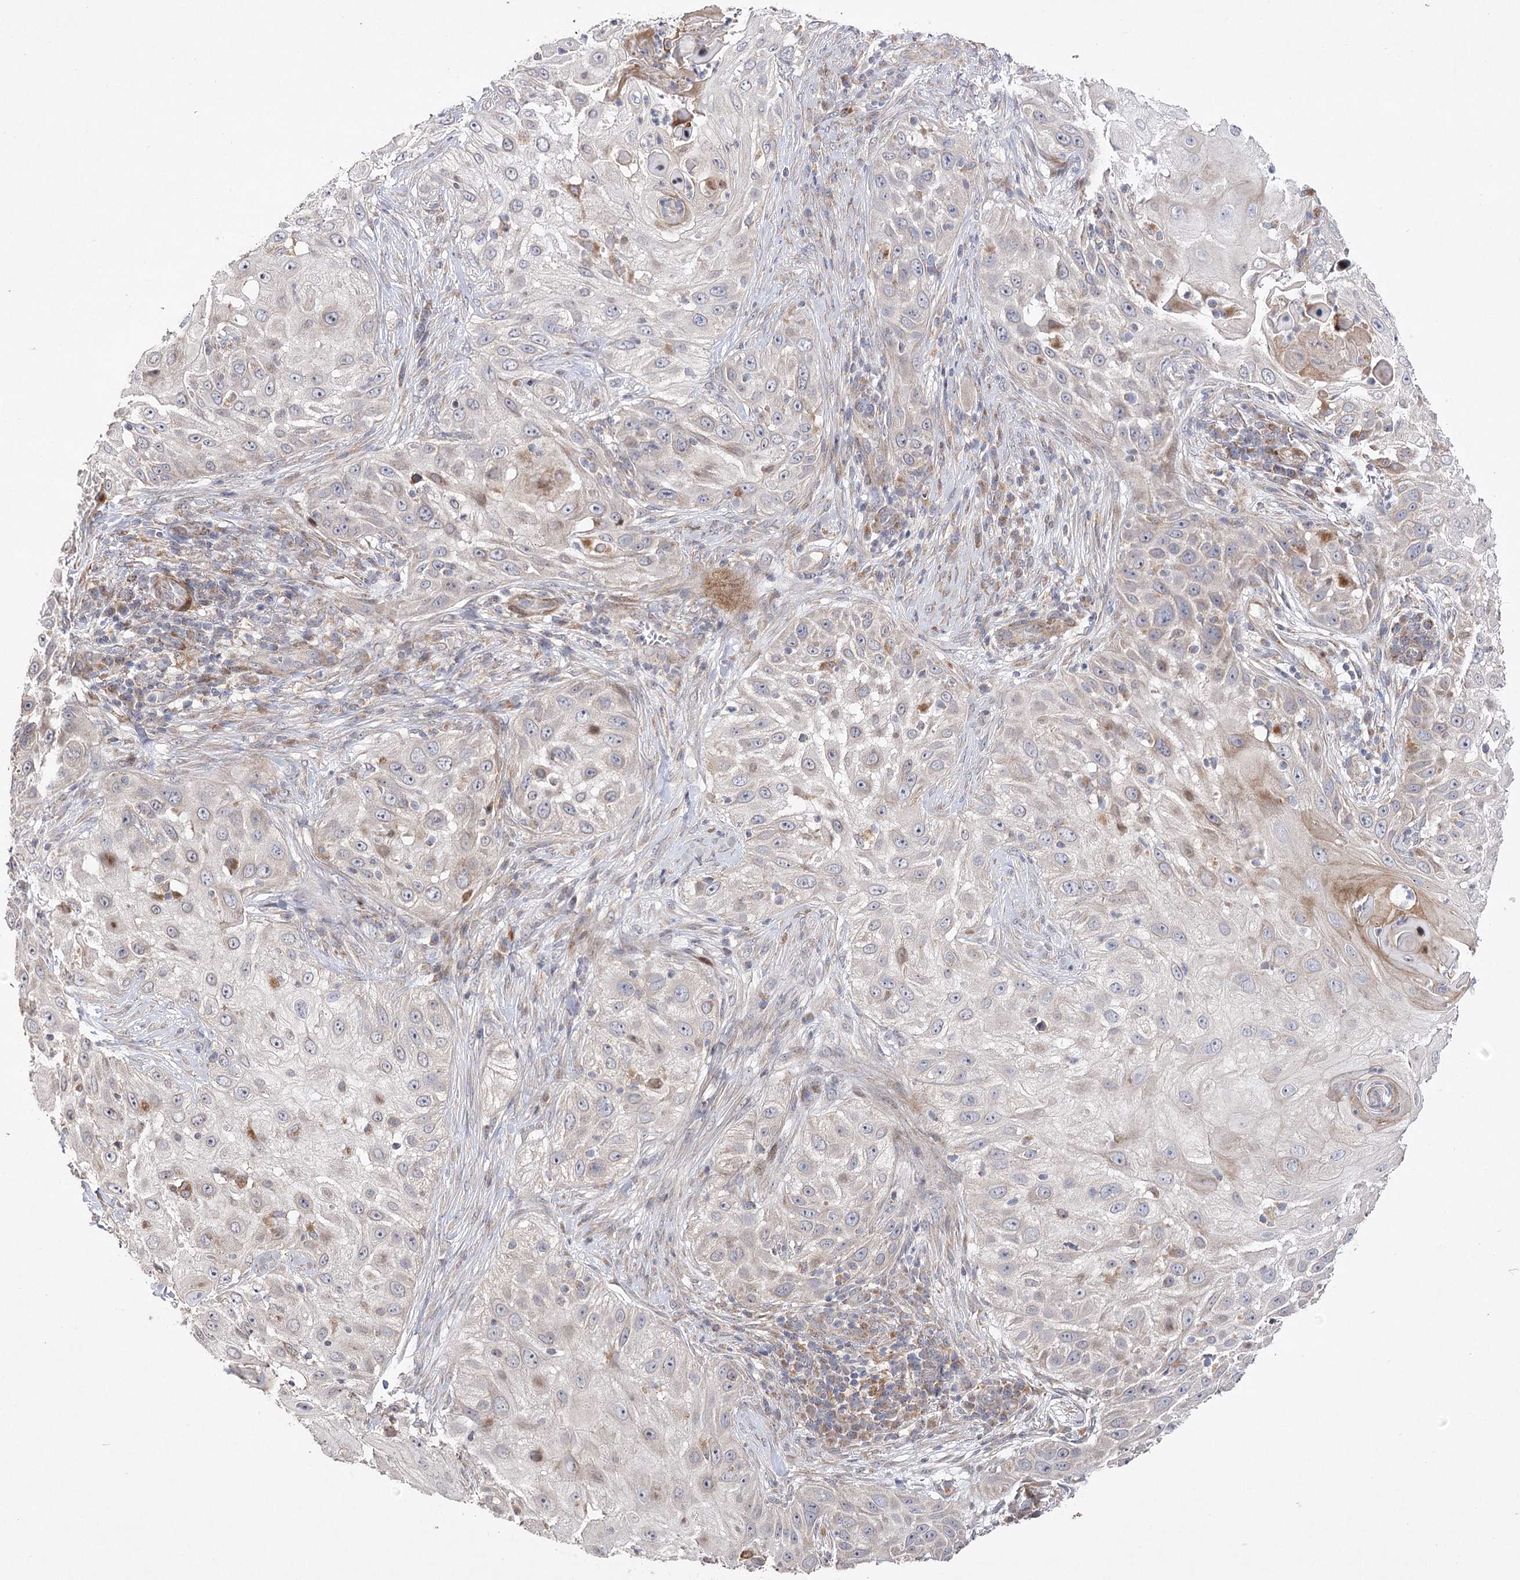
{"staining": {"intensity": "weak", "quantity": "<25%", "location": "cytoplasmic/membranous"}, "tissue": "skin cancer", "cell_type": "Tumor cells", "image_type": "cancer", "snomed": [{"axis": "morphology", "description": "Squamous cell carcinoma, NOS"}, {"axis": "topography", "description": "Skin"}], "caption": "High magnification brightfield microscopy of skin cancer (squamous cell carcinoma) stained with DAB (brown) and counterstained with hematoxylin (blue): tumor cells show no significant expression.", "gene": "OBSL1", "patient": {"sex": "female", "age": 44}}